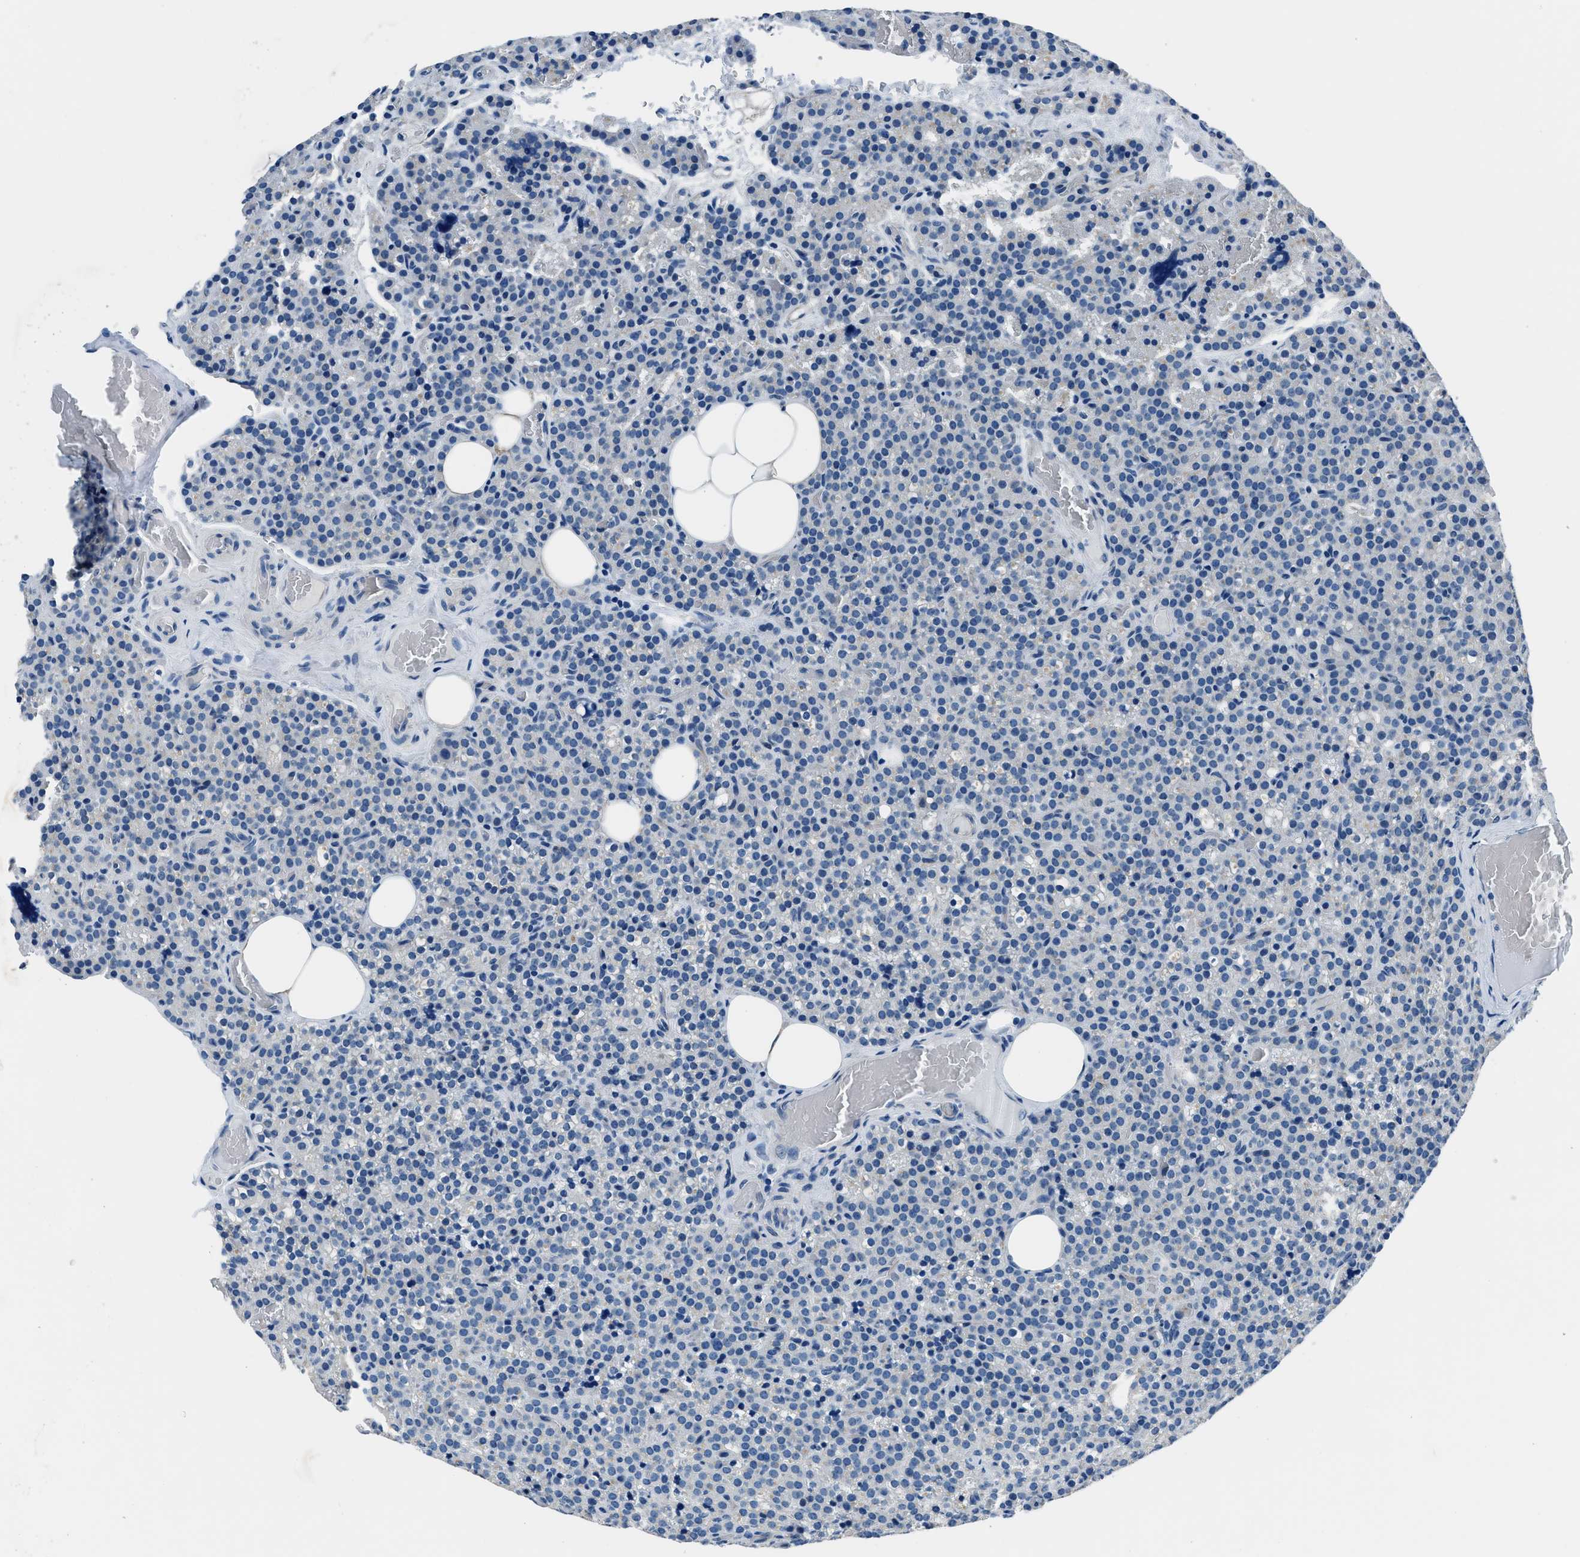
{"staining": {"intensity": "negative", "quantity": "none", "location": "none"}, "tissue": "parathyroid gland", "cell_type": "Glandular cells", "image_type": "normal", "snomed": [{"axis": "morphology", "description": "Normal tissue, NOS"}, {"axis": "topography", "description": "Parathyroid gland"}], "caption": "Immunohistochemistry of normal human parathyroid gland shows no expression in glandular cells.", "gene": "GJA3", "patient": {"sex": "female", "age": 47}}